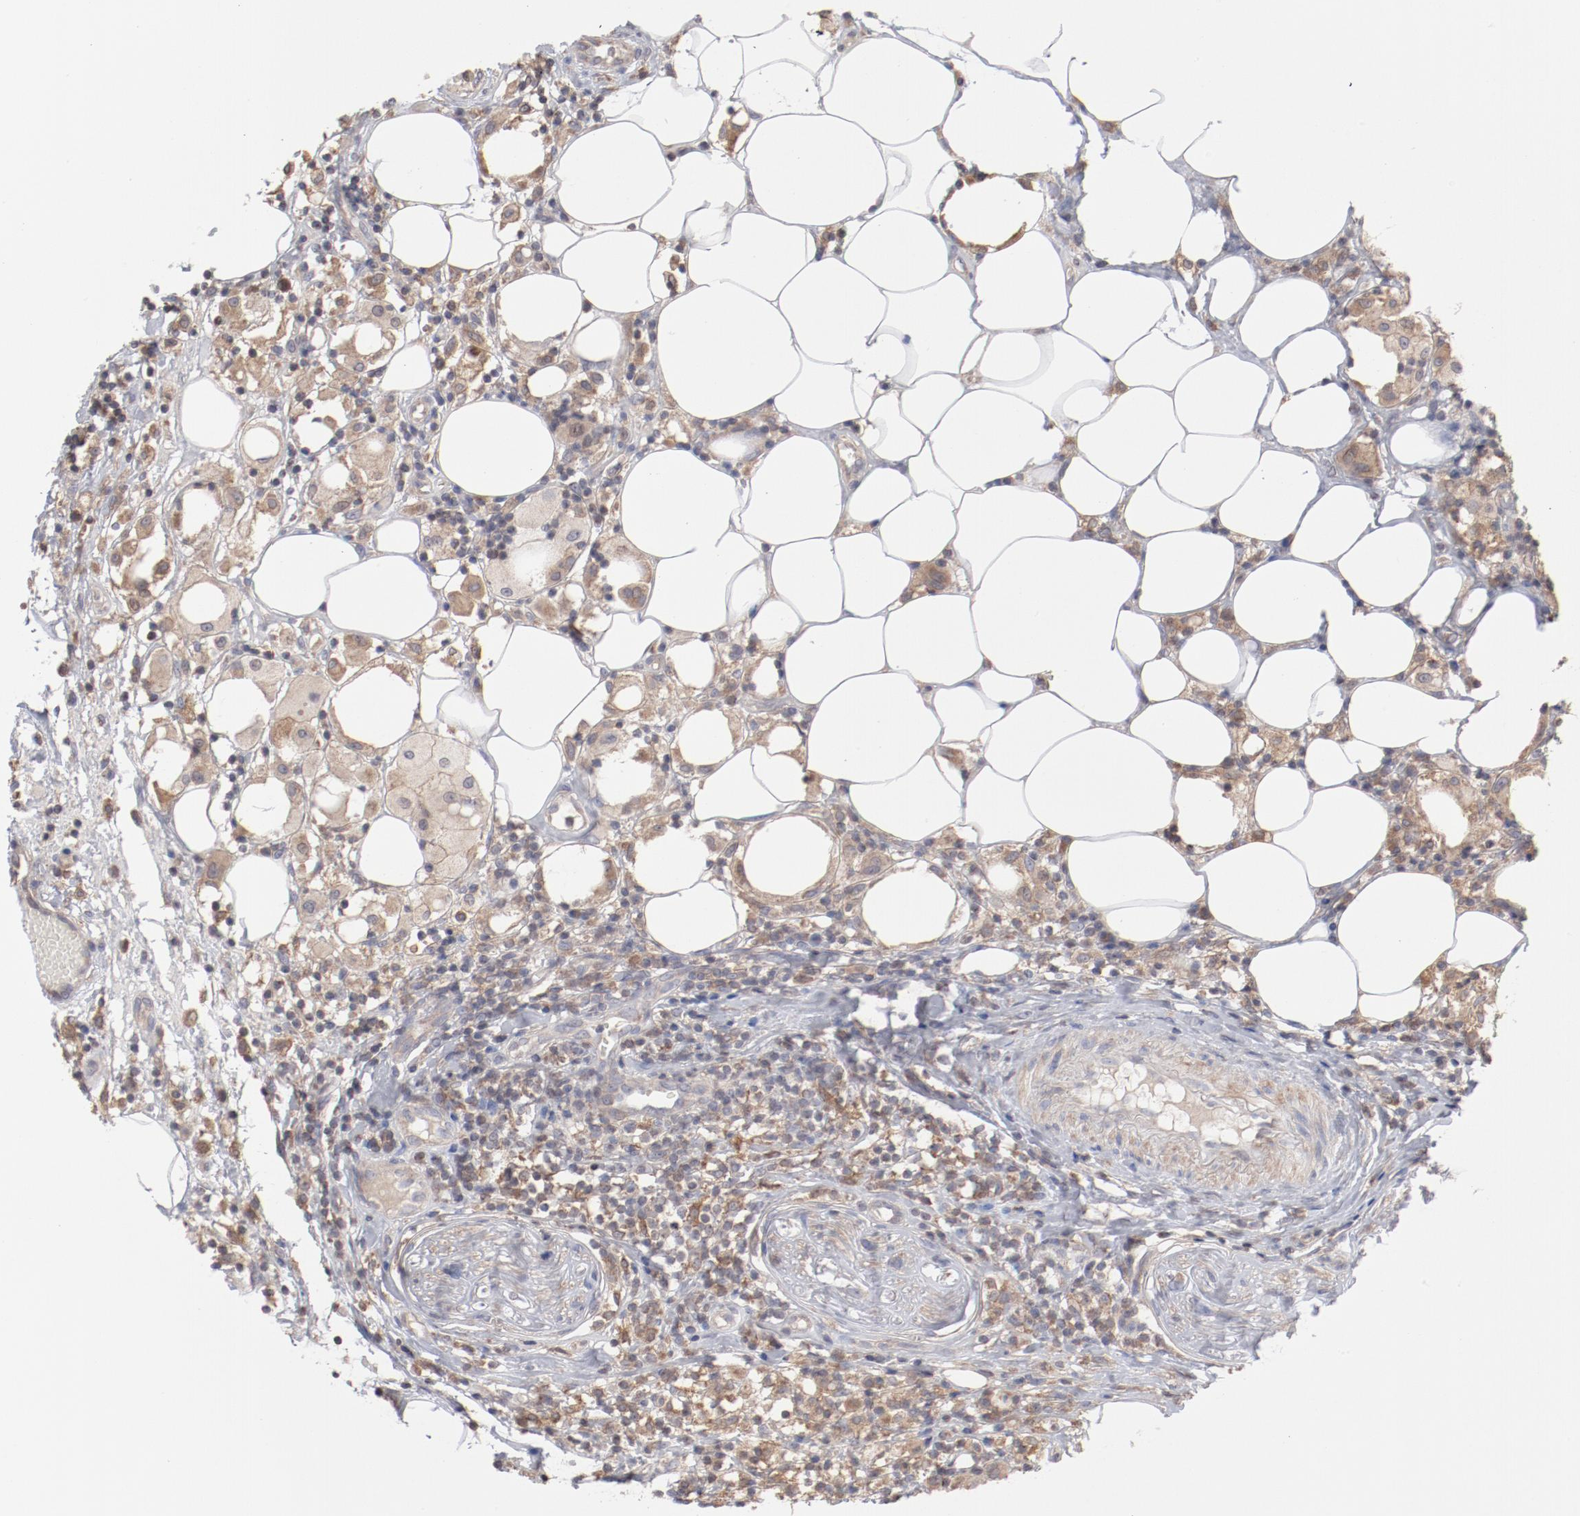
{"staining": {"intensity": "moderate", "quantity": ">75%", "location": "cytoplasmic/membranous"}, "tissue": "thyroid cancer", "cell_type": "Tumor cells", "image_type": "cancer", "snomed": [{"axis": "morphology", "description": "Carcinoma, NOS"}, {"axis": "topography", "description": "Thyroid gland"}], "caption": "Moderate cytoplasmic/membranous protein staining is appreciated in approximately >75% of tumor cells in thyroid cancer.", "gene": "PPFIBP2", "patient": {"sex": "female", "age": 77}}